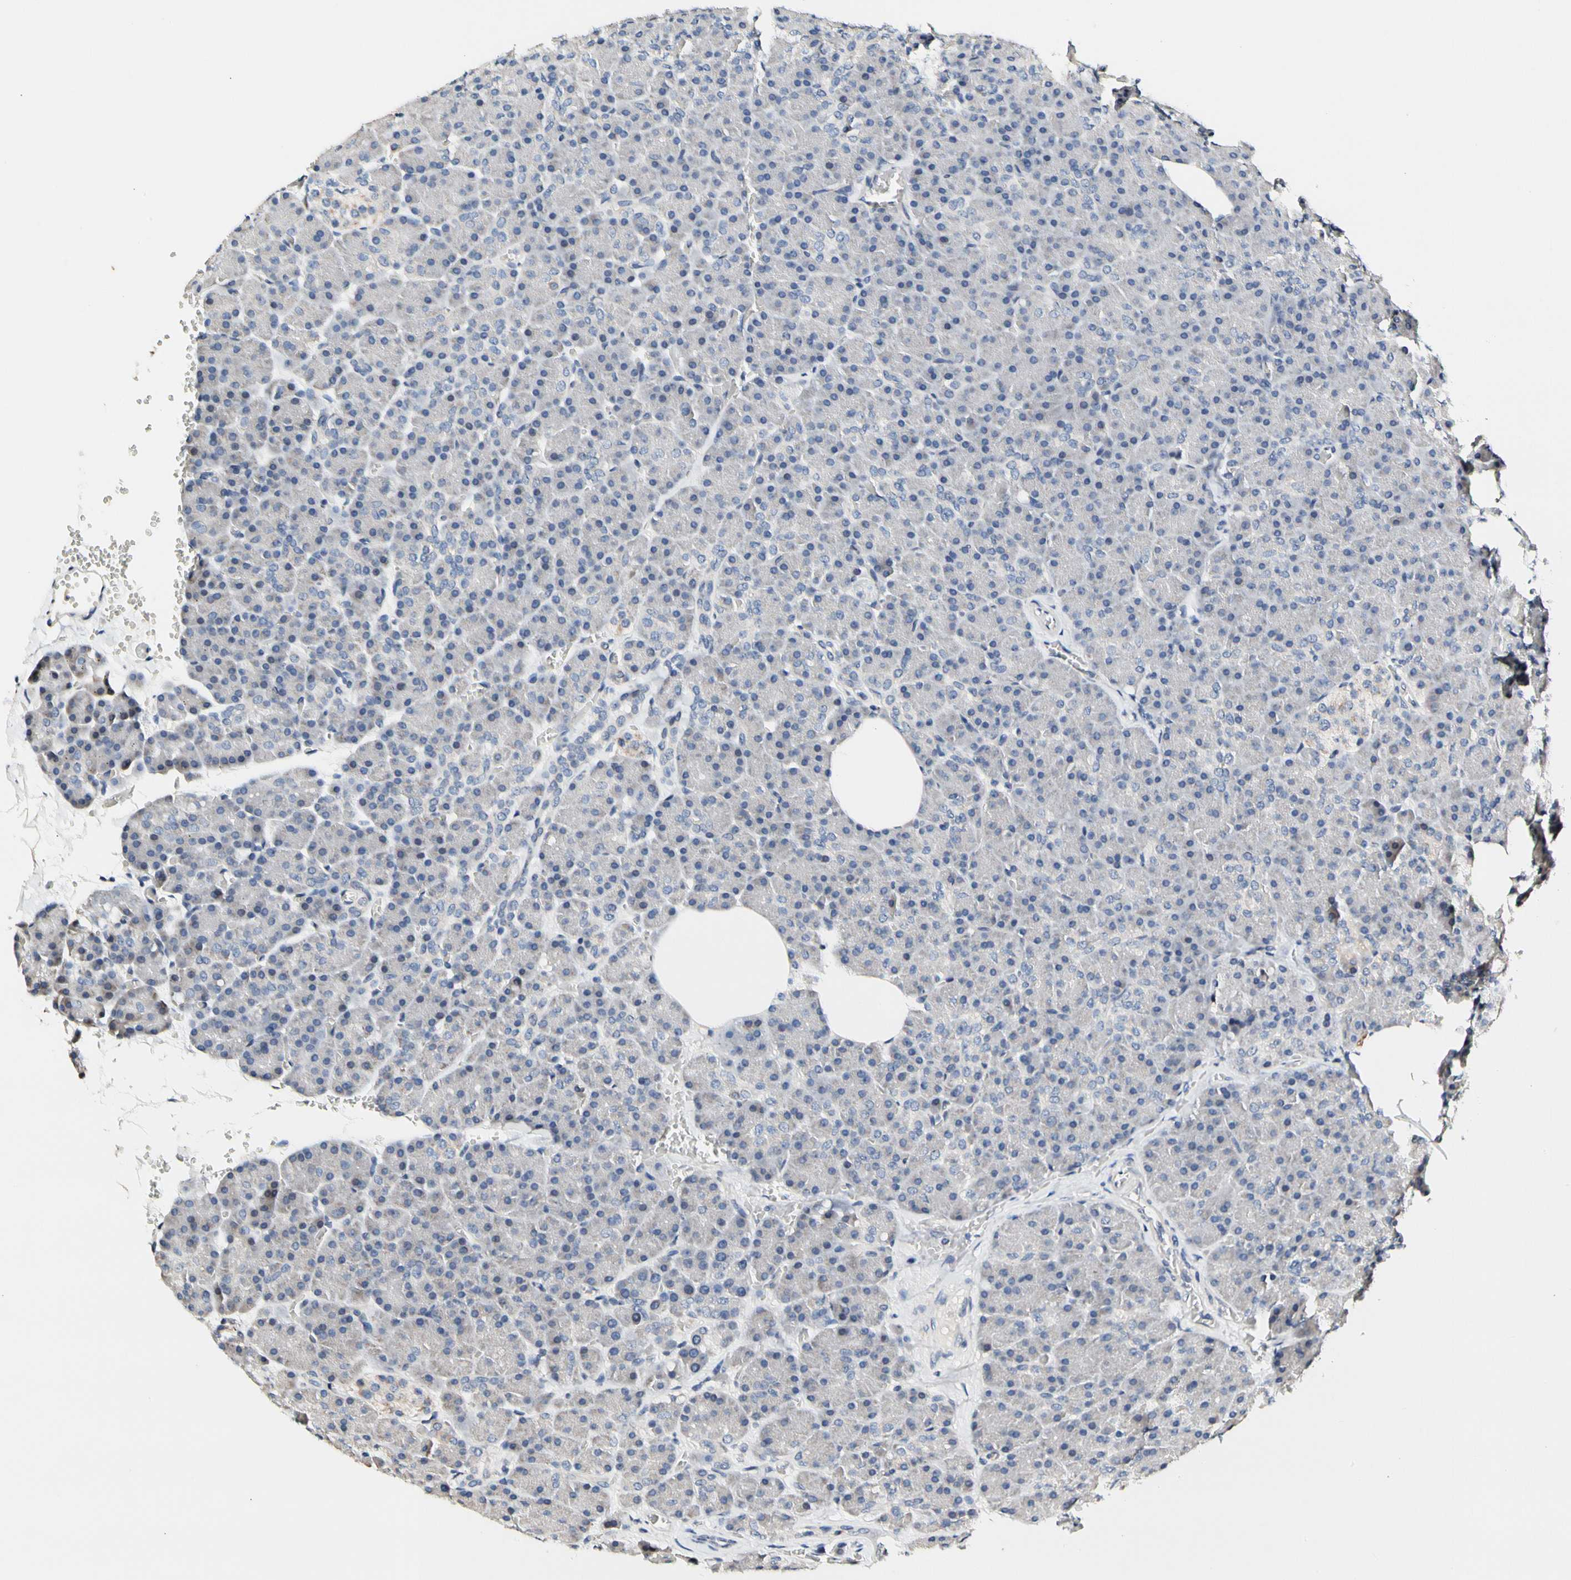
{"staining": {"intensity": "negative", "quantity": "none", "location": "none"}, "tissue": "pancreas", "cell_type": "Exocrine glandular cells", "image_type": "normal", "snomed": [{"axis": "morphology", "description": "Normal tissue, NOS"}, {"axis": "topography", "description": "Pancreas"}], "caption": "An immunohistochemistry (IHC) micrograph of normal pancreas is shown. There is no staining in exocrine glandular cells of pancreas.", "gene": "SOX30", "patient": {"sex": "female", "age": 35}}